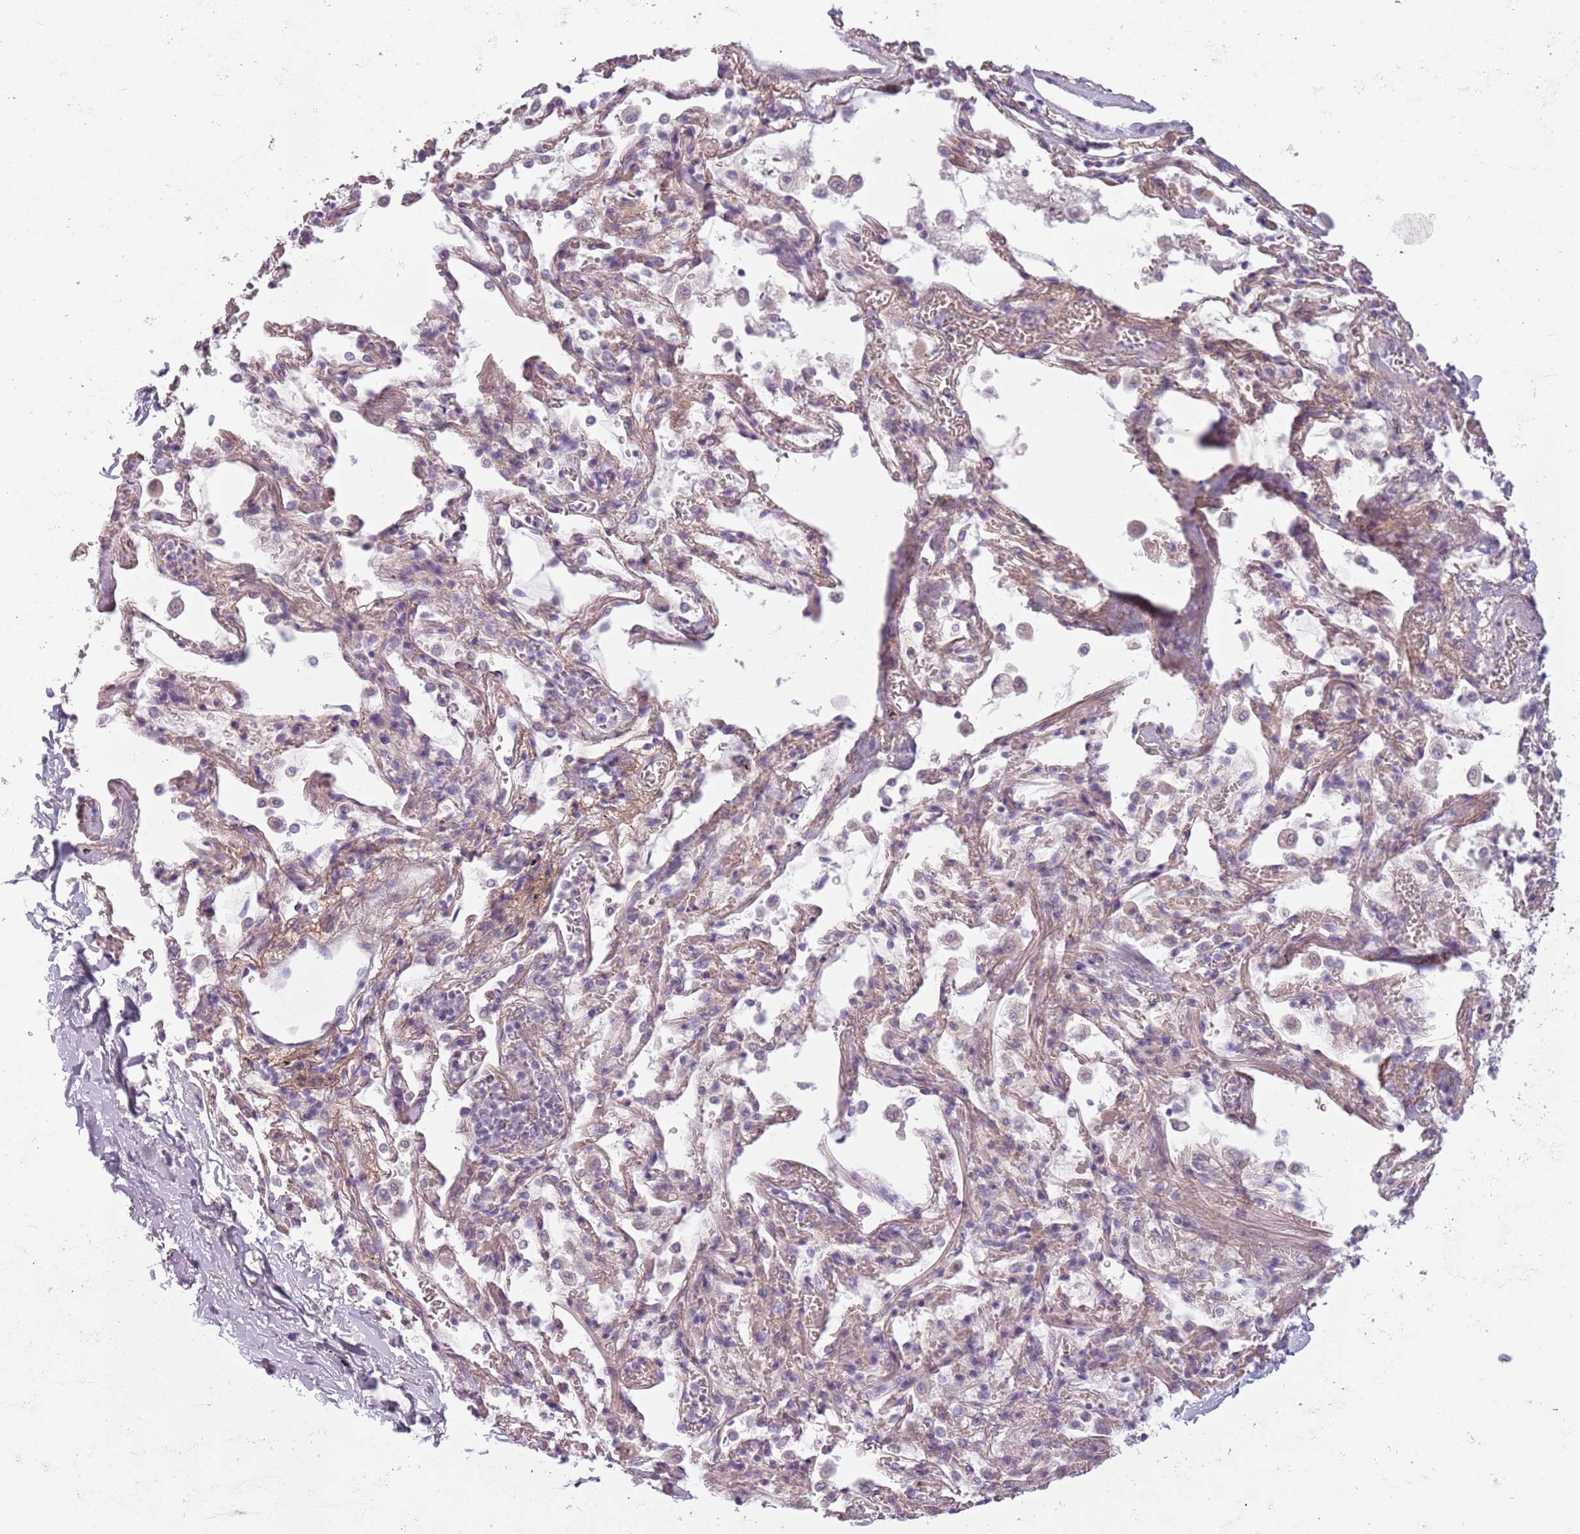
{"staining": {"intensity": "negative", "quantity": "none", "location": "none"}, "tissue": "adipose tissue", "cell_type": "Adipocytes", "image_type": "normal", "snomed": [{"axis": "morphology", "description": "Normal tissue, NOS"}, {"axis": "topography", "description": "Cartilage tissue"}], "caption": "A photomicrograph of adipose tissue stained for a protein shows no brown staining in adipocytes.", "gene": "MEGF8", "patient": {"sex": "male", "age": 73}}